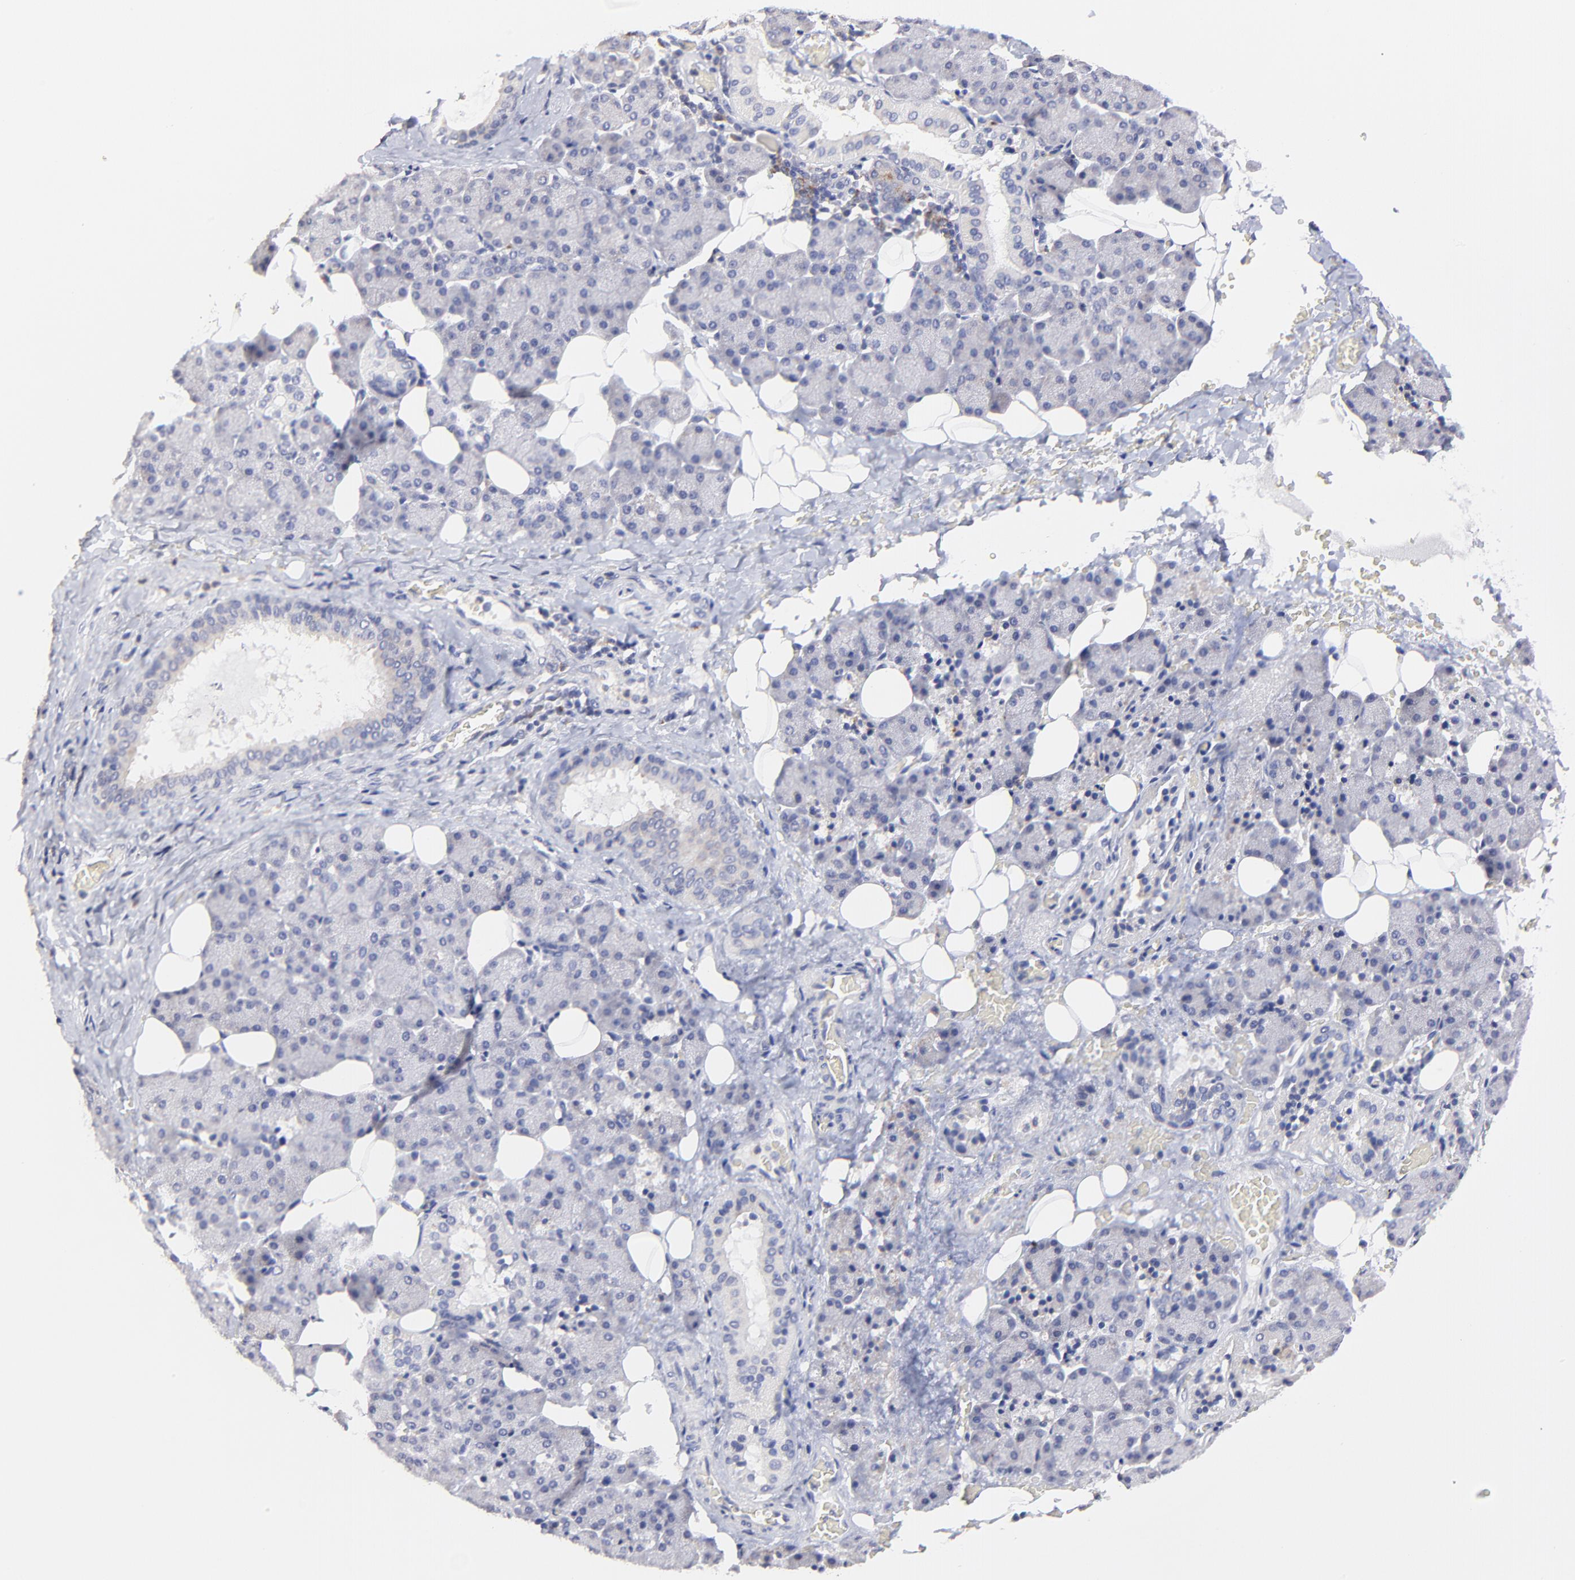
{"staining": {"intensity": "negative", "quantity": "none", "location": "none"}, "tissue": "salivary gland", "cell_type": "Glandular cells", "image_type": "normal", "snomed": [{"axis": "morphology", "description": "Normal tissue, NOS"}, {"axis": "topography", "description": "Lymph node"}, {"axis": "topography", "description": "Salivary gland"}], "caption": "Glandular cells are negative for protein expression in normal human salivary gland. Brightfield microscopy of immunohistochemistry stained with DAB (3,3'-diaminobenzidine) (brown) and hematoxylin (blue), captured at high magnification.", "gene": "GCSAM", "patient": {"sex": "male", "age": 8}}